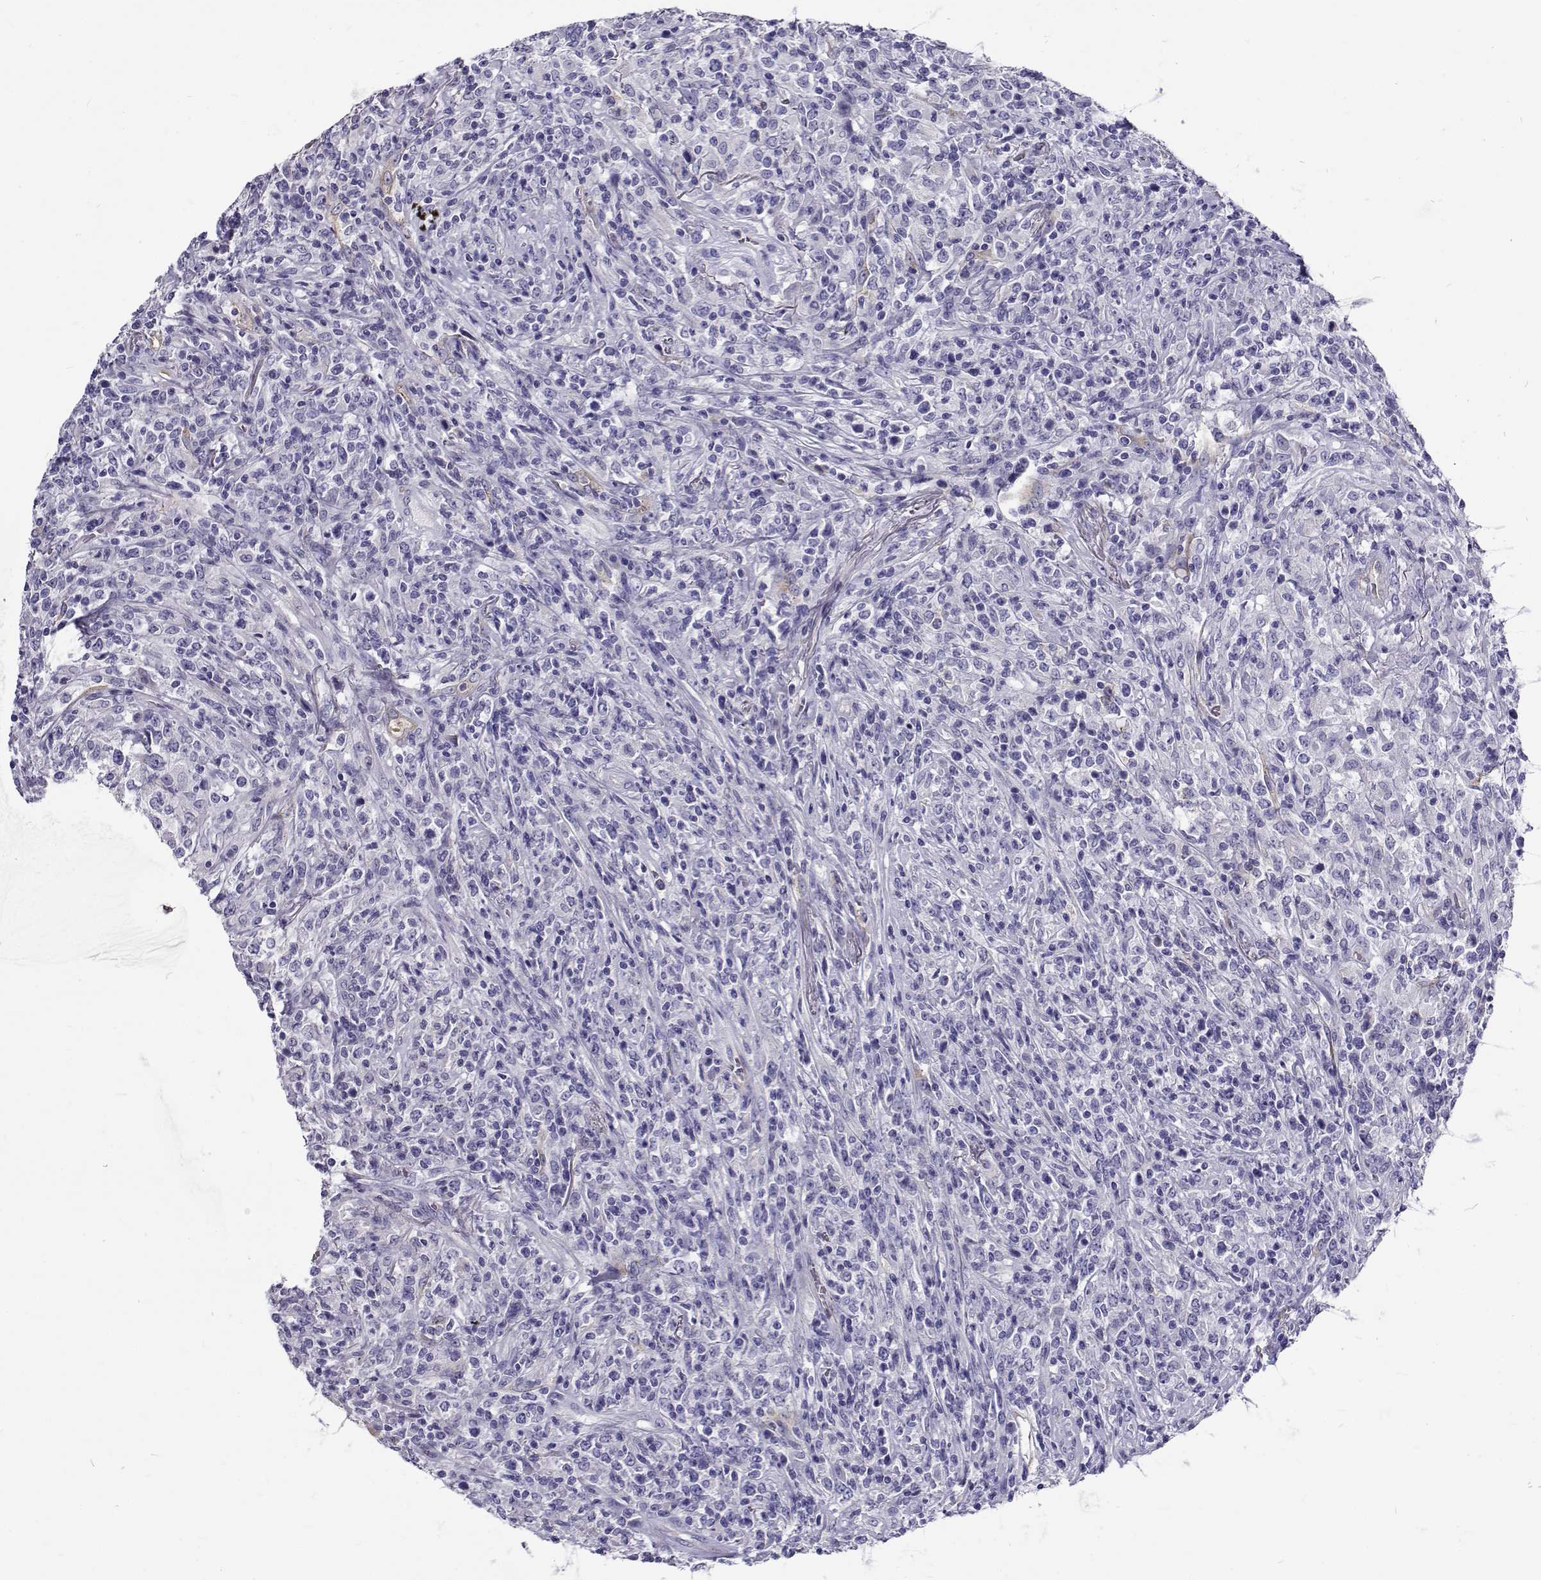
{"staining": {"intensity": "negative", "quantity": "none", "location": "none"}, "tissue": "lymphoma", "cell_type": "Tumor cells", "image_type": "cancer", "snomed": [{"axis": "morphology", "description": "Malignant lymphoma, non-Hodgkin's type, High grade"}, {"axis": "topography", "description": "Lung"}], "caption": "High-grade malignant lymphoma, non-Hodgkin's type stained for a protein using IHC exhibits no expression tumor cells.", "gene": "IGSF1", "patient": {"sex": "male", "age": 79}}